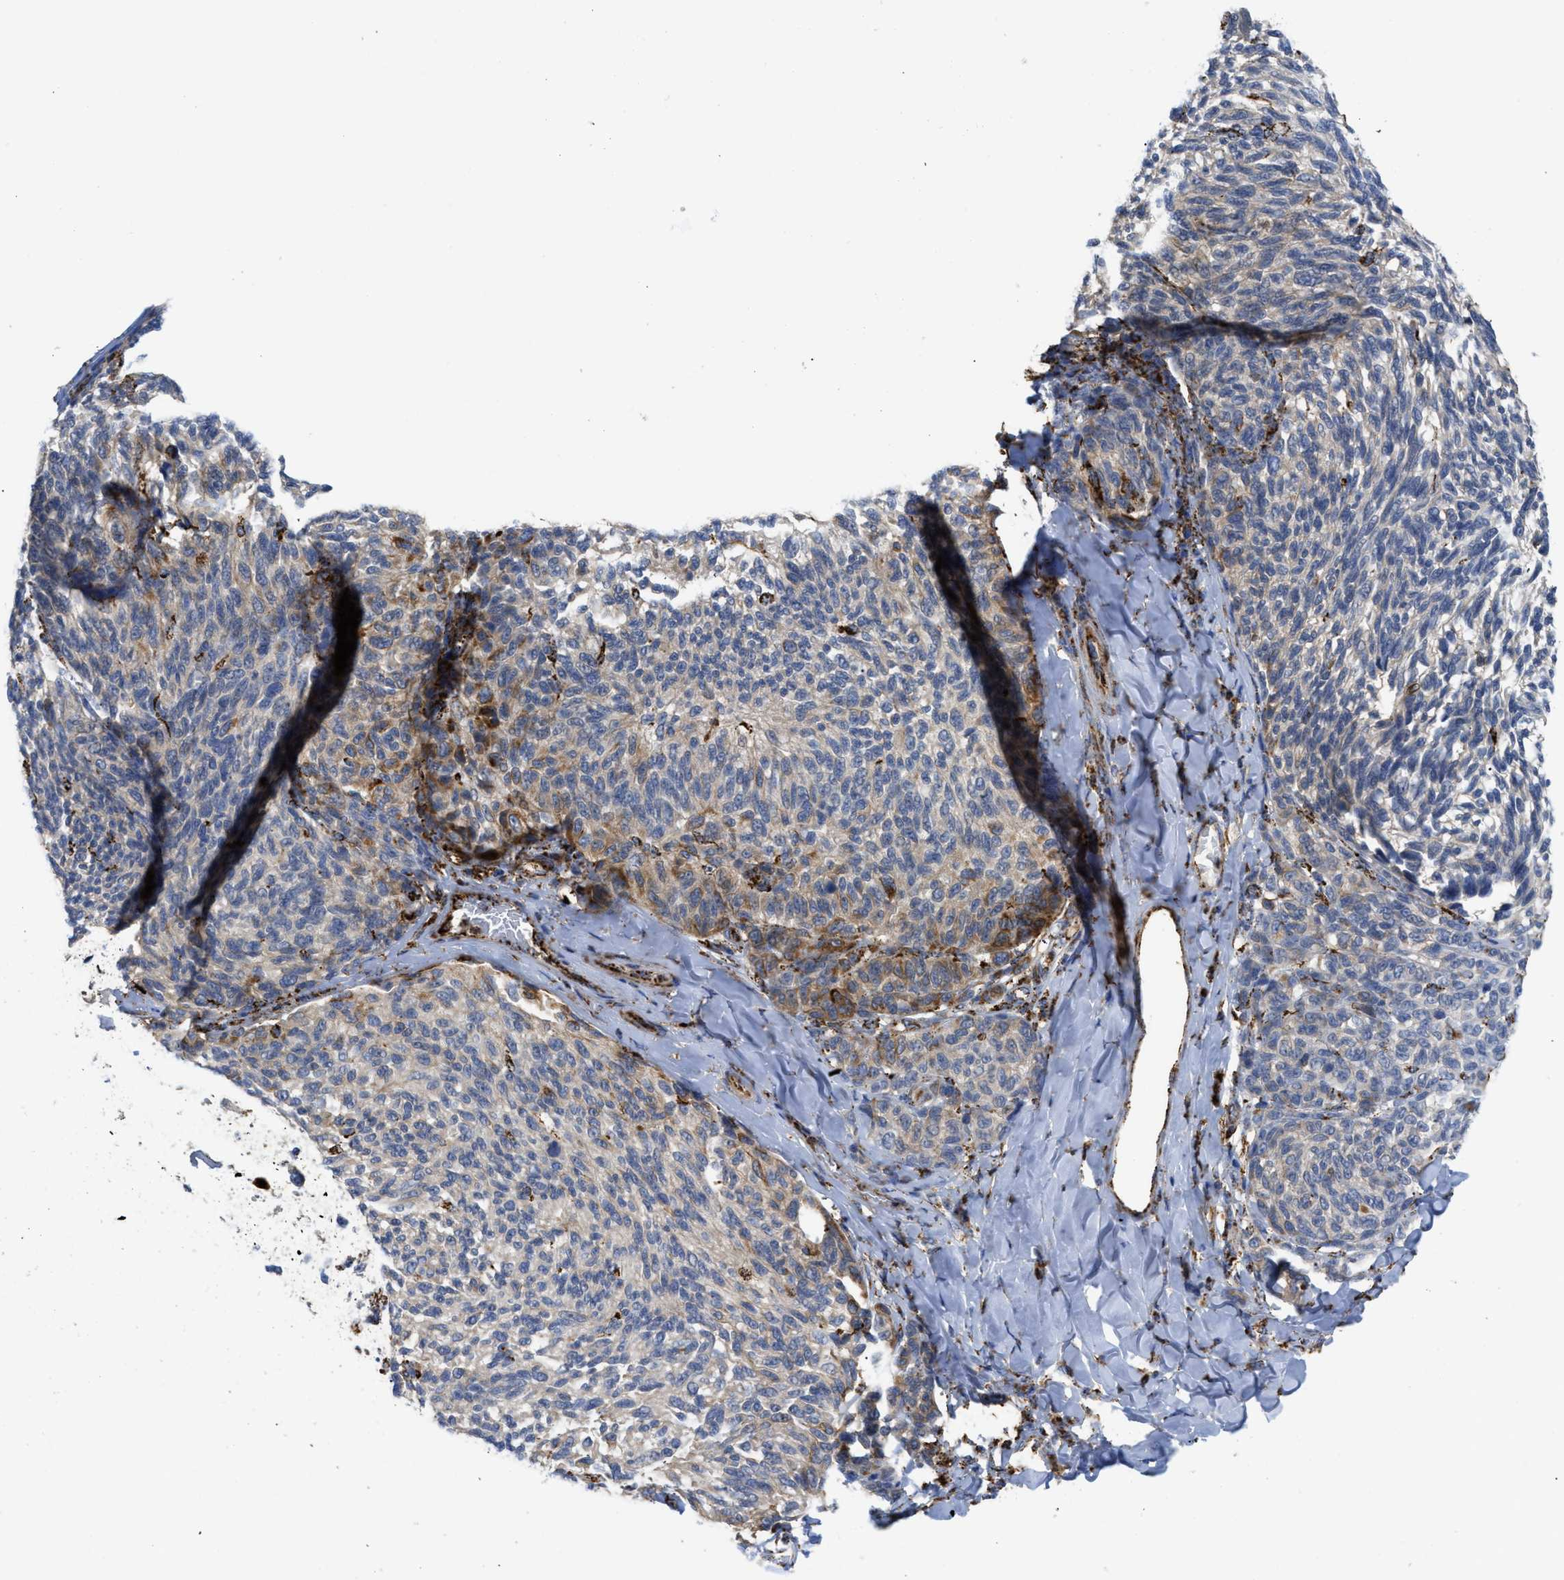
{"staining": {"intensity": "moderate", "quantity": "25%-75%", "location": "cytoplasmic/membranous"}, "tissue": "melanoma", "cell_type": "Tumor cells", "image_type": "cancer", "snomed": [{"axis": "morphology", "description": "Malignant melanoma, NOS"}, {"axis": "topography", "description": "Skin"}], "caption": "This histopathology image shows IHC staining of human malignant melanoma, with medium moderate cytoplasmic/membranous staining in about 25%-75% of tumor cells.", "gene": "SQOR", "patient": {"sex": "female", "age": 73}}